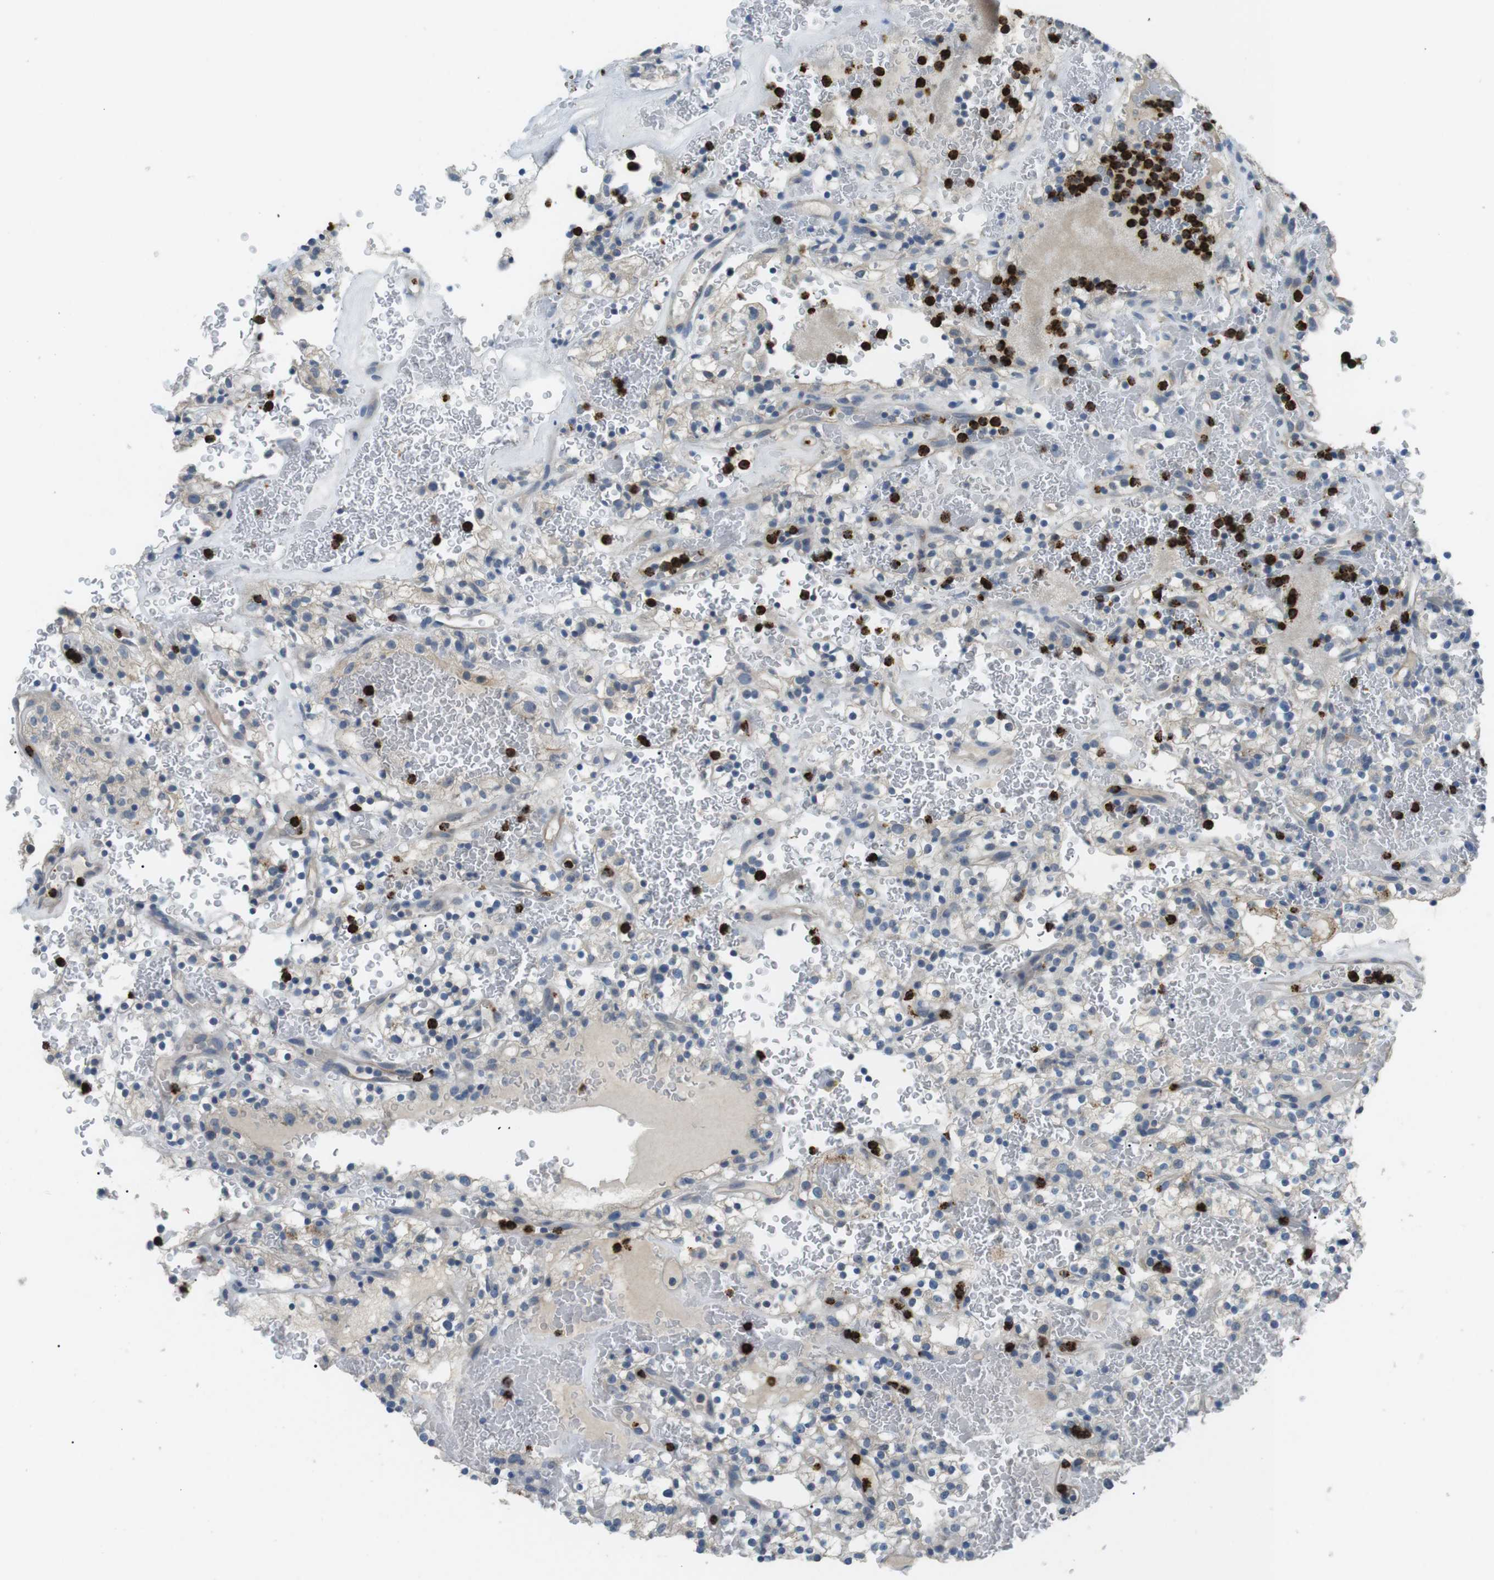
{"staining": {"intensity": "negative", "quantity": "none", "location": "none"}, "tissue": "renal cancer", "cell_type": "Tumor cells", "image_type": "cancer", "snomed": [{"axis": "morphology", "description": "Normal tissue, NOS"}, {"axis": "morphology", "description": "Adenocarcinoma, NOS"}, {"axis": "topography", "description": "Kidney"}], "caption": "There is no significant expression in tumor cells of renal cancer (adenocarcinoma). (Stains: DAB (3,3'-diaminobenzidine) IHC with hematoxylin counter stain, Microscopy: brightfield microscopy at high magnification).", "gene": "GZMM", "patient": {"sex": "female", "age": 72}}